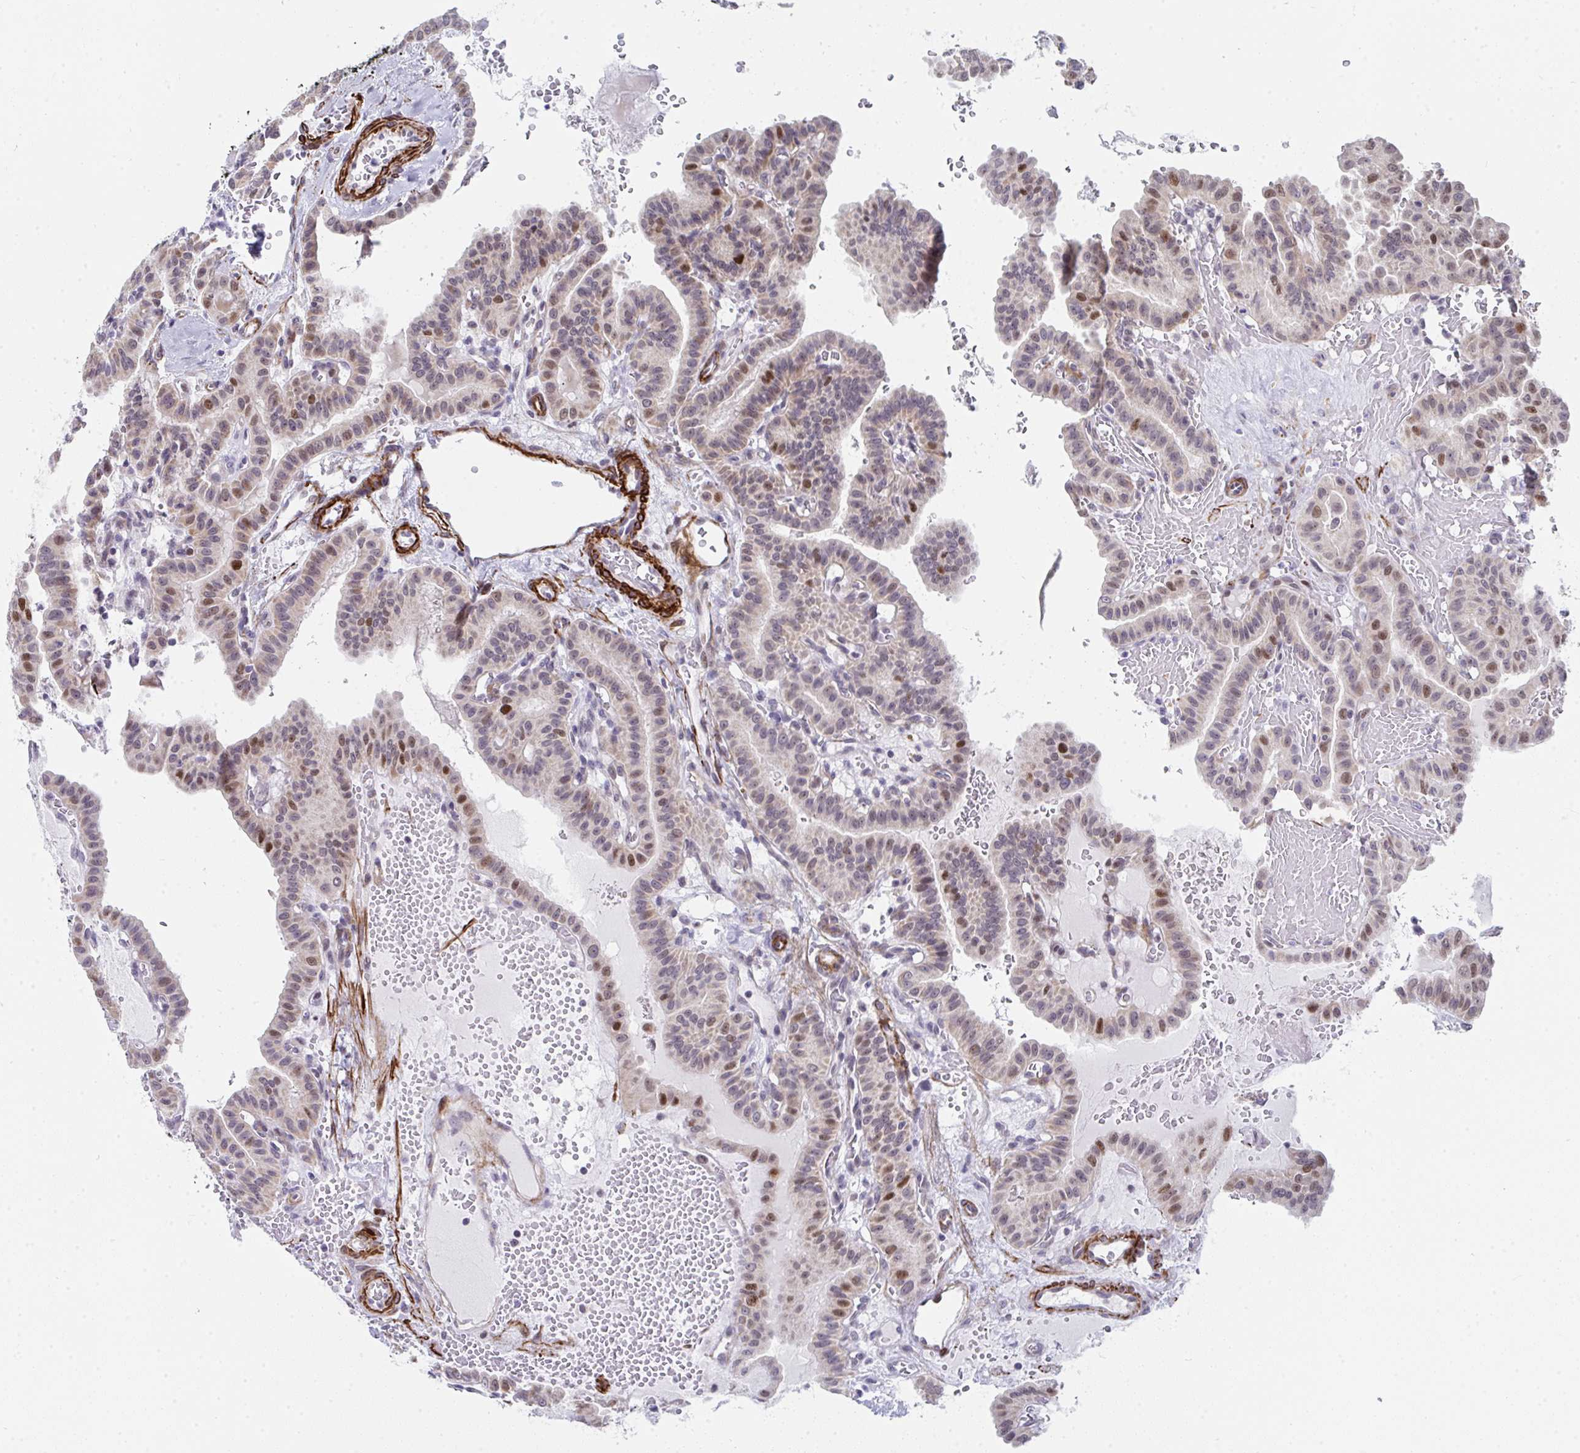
{"staining": {"intensity": "moderate", "quantity": "<25%", "location": "nuclear"}, "tissue": "thyroid cancer", "cell_type": "Tumor cells", "image_type": "cancer", "snomed": [{"axis": "morphology", "description": "Papillary adenocarcinoma, NOS"}, {"axis": "topography", "description": "Thyroid gland"}], "caption": "About <25% of tumor cells in thyroid cancer reveal moderate nuclear protein staining as visualized by brown immunohistochemical staining.", "gene": "GINS2", "patient": {"sex": "male", "age": 87}}